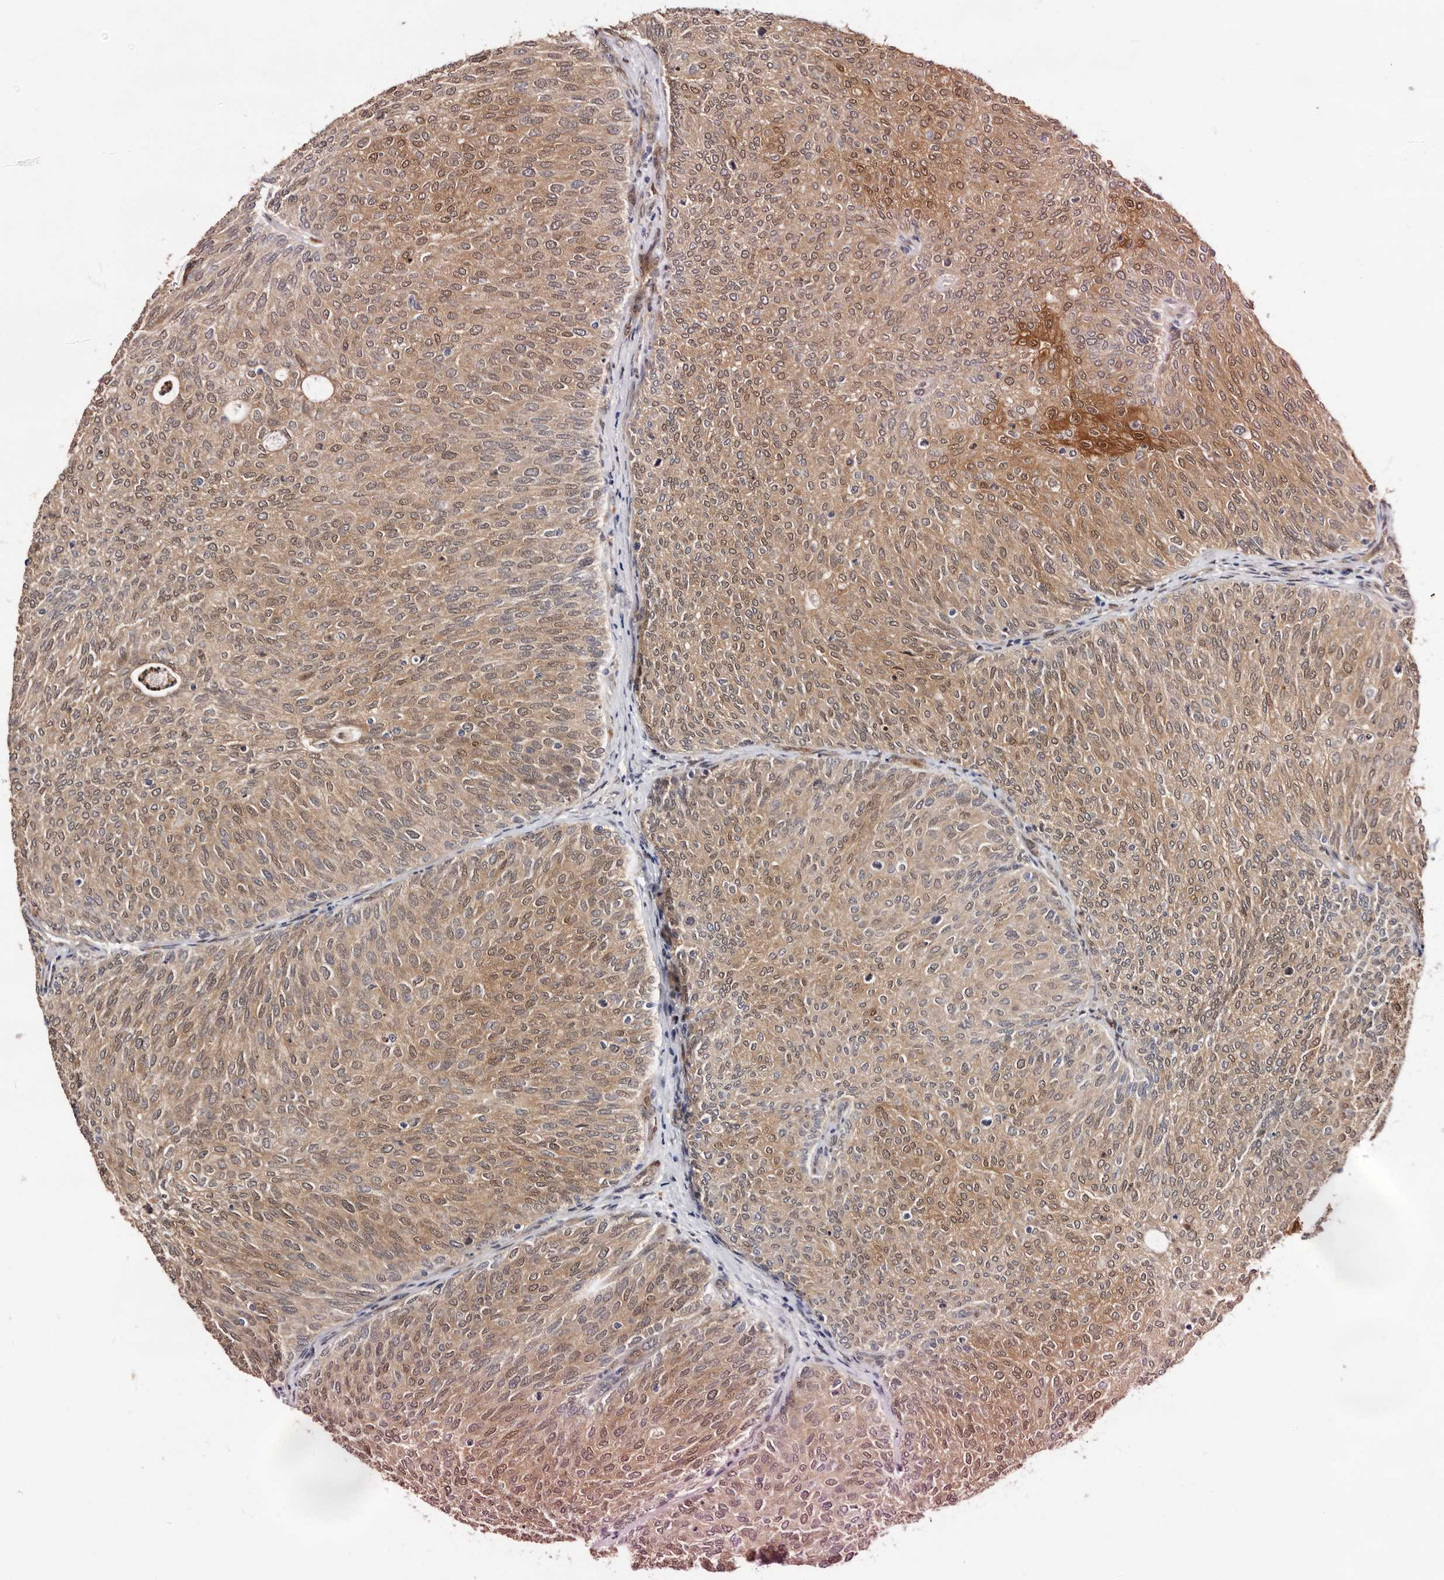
{"staining": {"intensity": "moderate", "quantity": ">75%", "location": "cytoplasmic/membranous,nuclear"}, "tissue": "urothelial cancer", "cell_type": "Tumor cells", "image_type": "cancer", "snomed": [{"axis": "morphology", "description": "Urothelial carcinoma, Low grade"}, {"axis": "topography", "description": "Urinary bladder"}], "caption": "High-magnification brightfield microscopy of urothelial cancer stained with DAB (brown) and counterstained with hematoxylin (blue). tumor cells exhibit moderate cytoplasmic/membranous and nuclear expression is identified in approximately>75% of cells.", "gene": "TP53I3", "patient": {"sex": "female", "age": 79}}